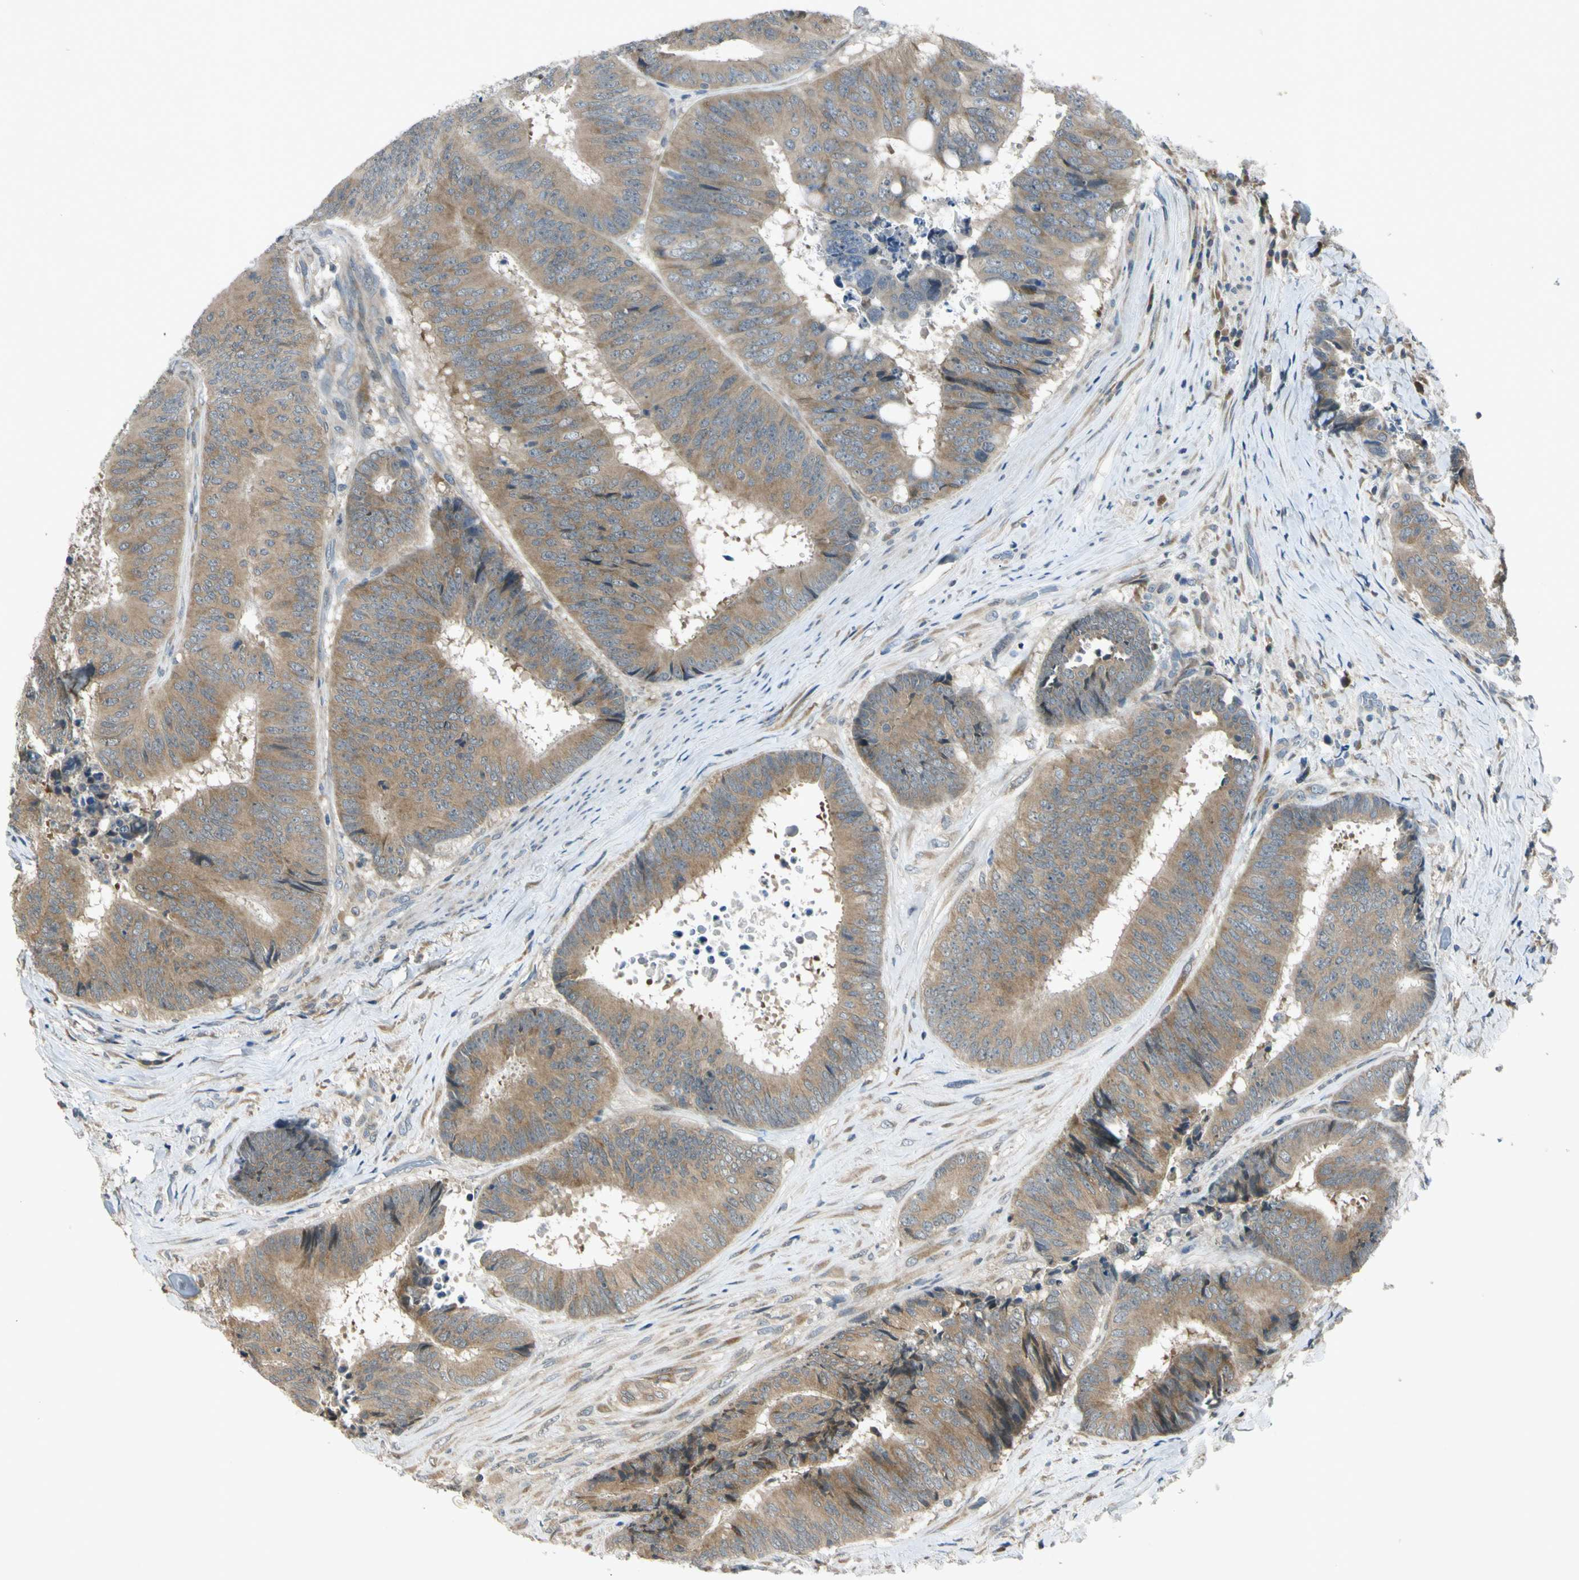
{"staining": {"intensity": "moderate", "quantity": ">75%", "location": "cytoplasmic/membranous"}, "tissue": "colorectal cancer", "cell_type": "Tumor cells", "image_type": "cancer", "snomed": [{"axis": "morphology", "description": "Adenocarcinoma, NOS"}, {"axis": "topography", "description": "Rectum"}], "caption": "This is an image of immunohistochemistry (IHC) staining of colorectal cancer, which shows moderate expression in the cytoplasmic/membranous of tumor cells.", "gene": "RPS6KB2", "patient": {"sex": "male", "age": 72}}